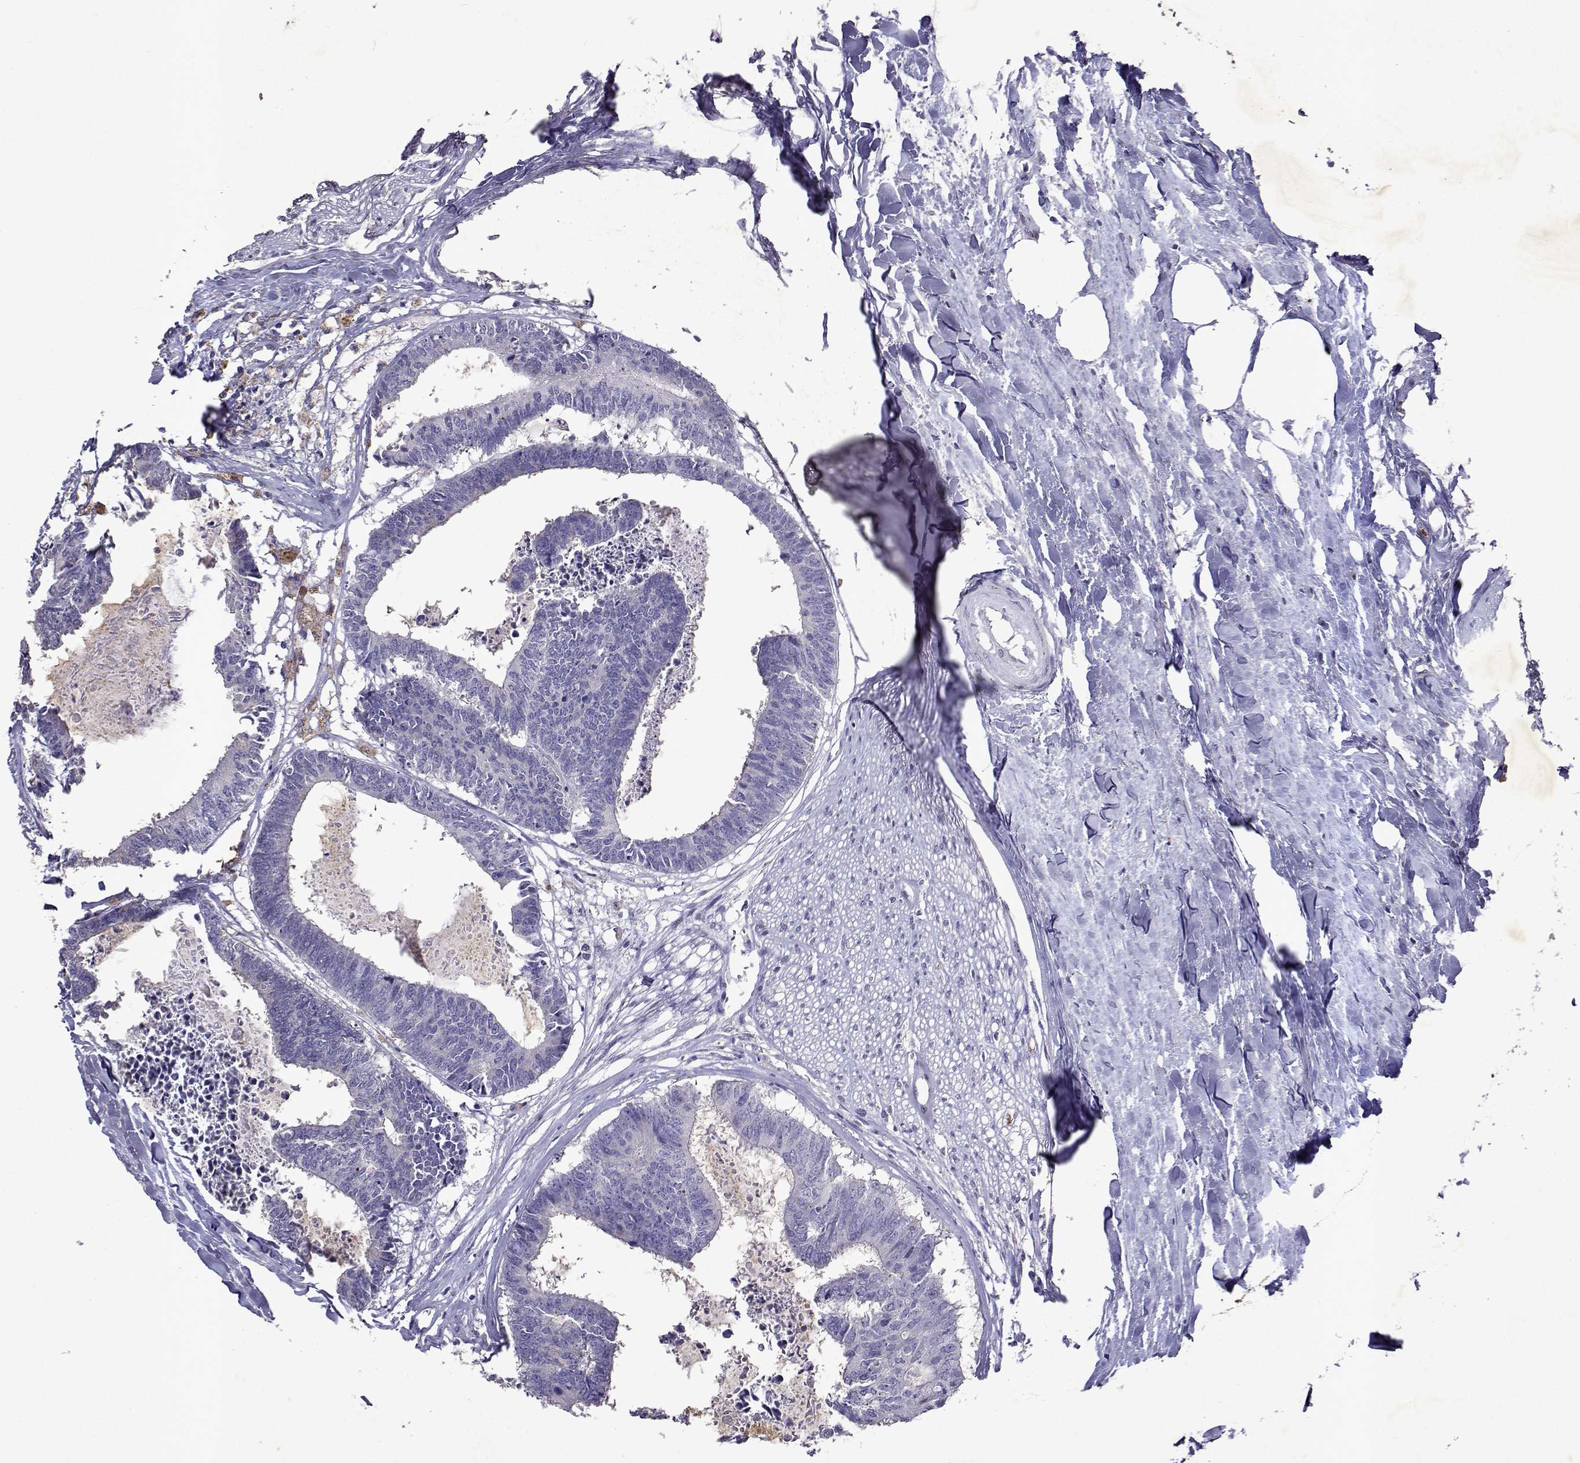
{"staining": {"intensity": "negative", "quantity": "none", "location": "none"}, "tissue": "colorectal cancer", "cell_type": "Tumor cells", "image_type": "cancer", "snomed": [{"axis": "morphology", "description": "Adenocarcinoma, NOS"}, {"axis": "topography", "description": "Colon"}, {"axis": "topography", "description": "Rectum"}], "caption": "Tumor cells show no significant protein positivity in colorectal cancer.", "gene": "DUSP28", "patient": {"sex": "male", "age": 57}}